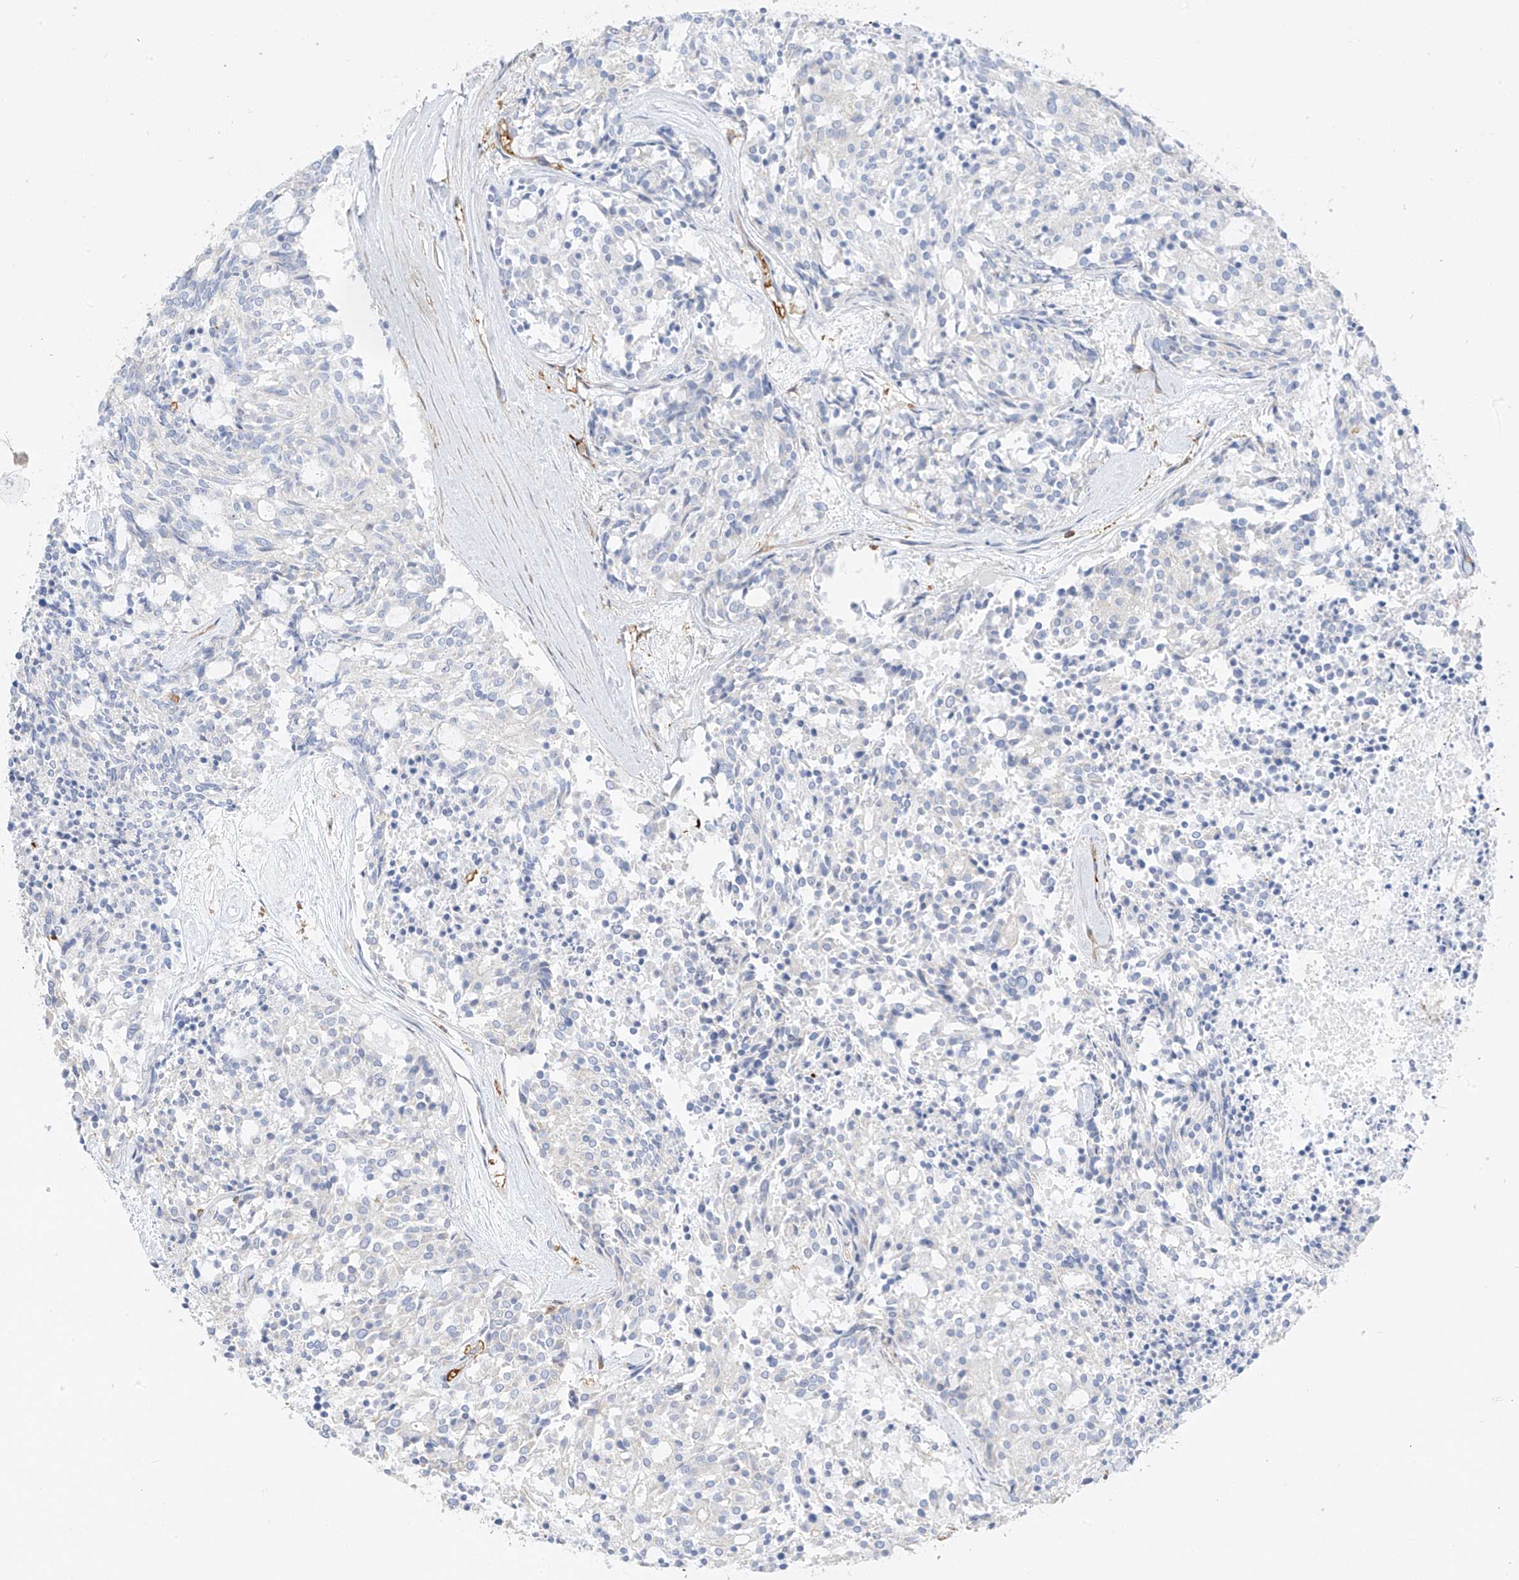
{"staining": {"intensity": "negative", "quantity": "none", "location": "none"}, "tissue": "carcinoid", "cell_type": "Tumor cells", "image_type": "cancer", "snomed": [{"axis": "morphology", "description": "Carcinoid, malignant, NOS"}, {"axis": "topography", "description": "Pancreas"}], "caption": "Immunohistochemistry (IHC) histopathology image of human carcinoid (malignant) stained for a protein (brown), which reveals no staining in tumor cells.", "gene": "ARHGAP25", "patient": {"sex": "female", "age": 54}}